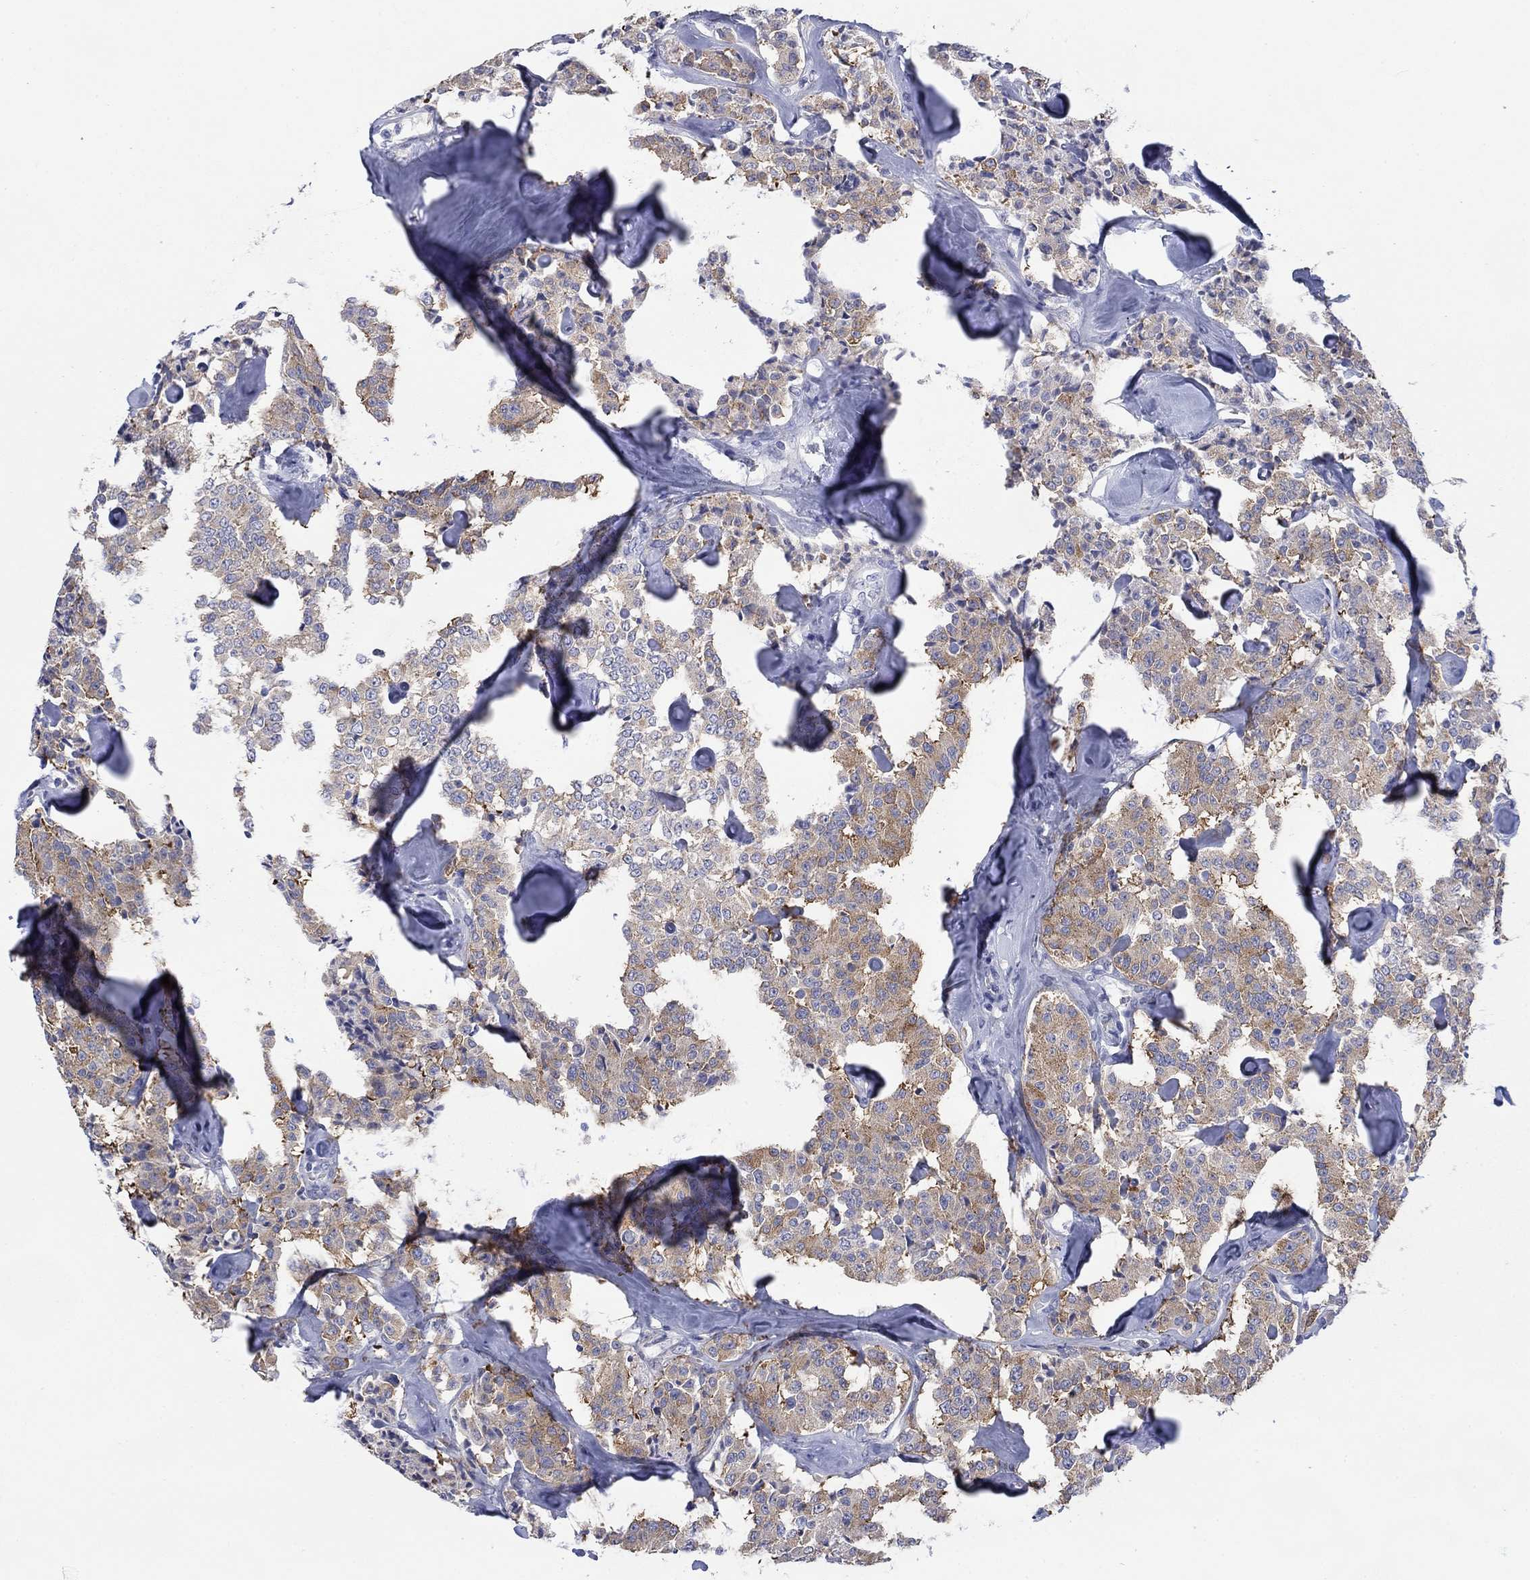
{"staining": {"intensity": "moderate", "quantity": ">75%", "location": "cytoplasmic/membranous"}, "tissue": "carcinoid", "cell_type": "Tumor cells", "image_type": "cancer", "snomed": [{"axis": "morphology", "description": "Carcinoid, malignant, NOS"}, {"axis": "topography", "description": "Pancreas"}], "caption": "This micrograph displays carcinoid stained with immunohistochemistry to label a protein in brown. The cytoplasmic/membranous of tumor cells show moderate positivity for the protein. Nuclei are counter-stained blue.", "gene": "PTPRZ1", "patient": {"sex": "male", "age": 41}}